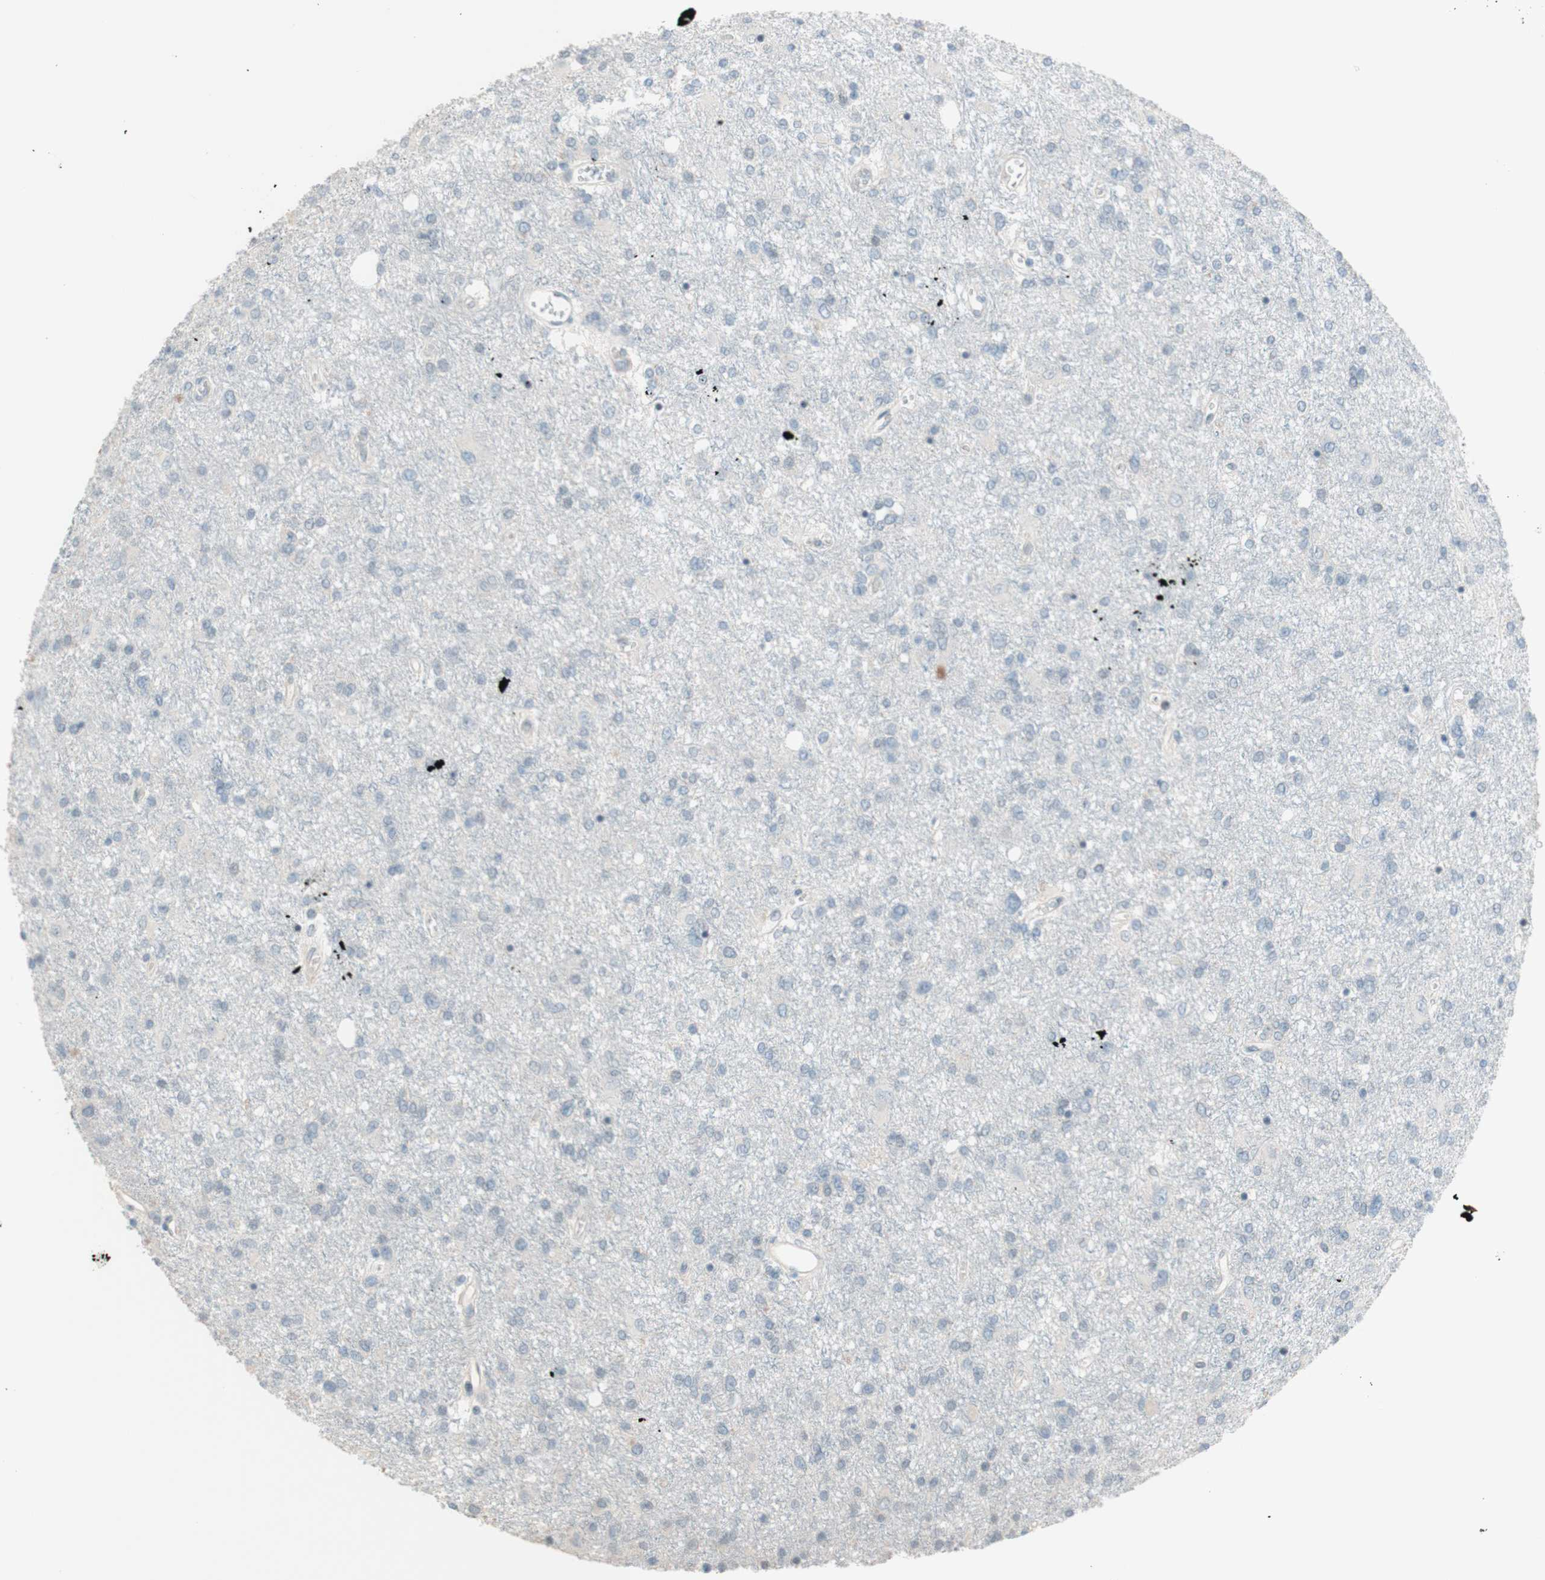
{"staining": {"intensity": "negative", "quantity": "none", "location": "none"}, "tissue": "glioma", "cell_type": "Tumor cells", "image_type": "cancer", "snomed": [{"axis": "morphology", "description": "Glioma, malignant, High grade"}, {"axis": "topography", "description": "Brain"}], "caption": "Human malignant glioma (high-grade) stained for a protein using IHC reveals no staining in tumor cells.", "gene": "JPH1", "patient": {"sex": "female", "age": 59}}